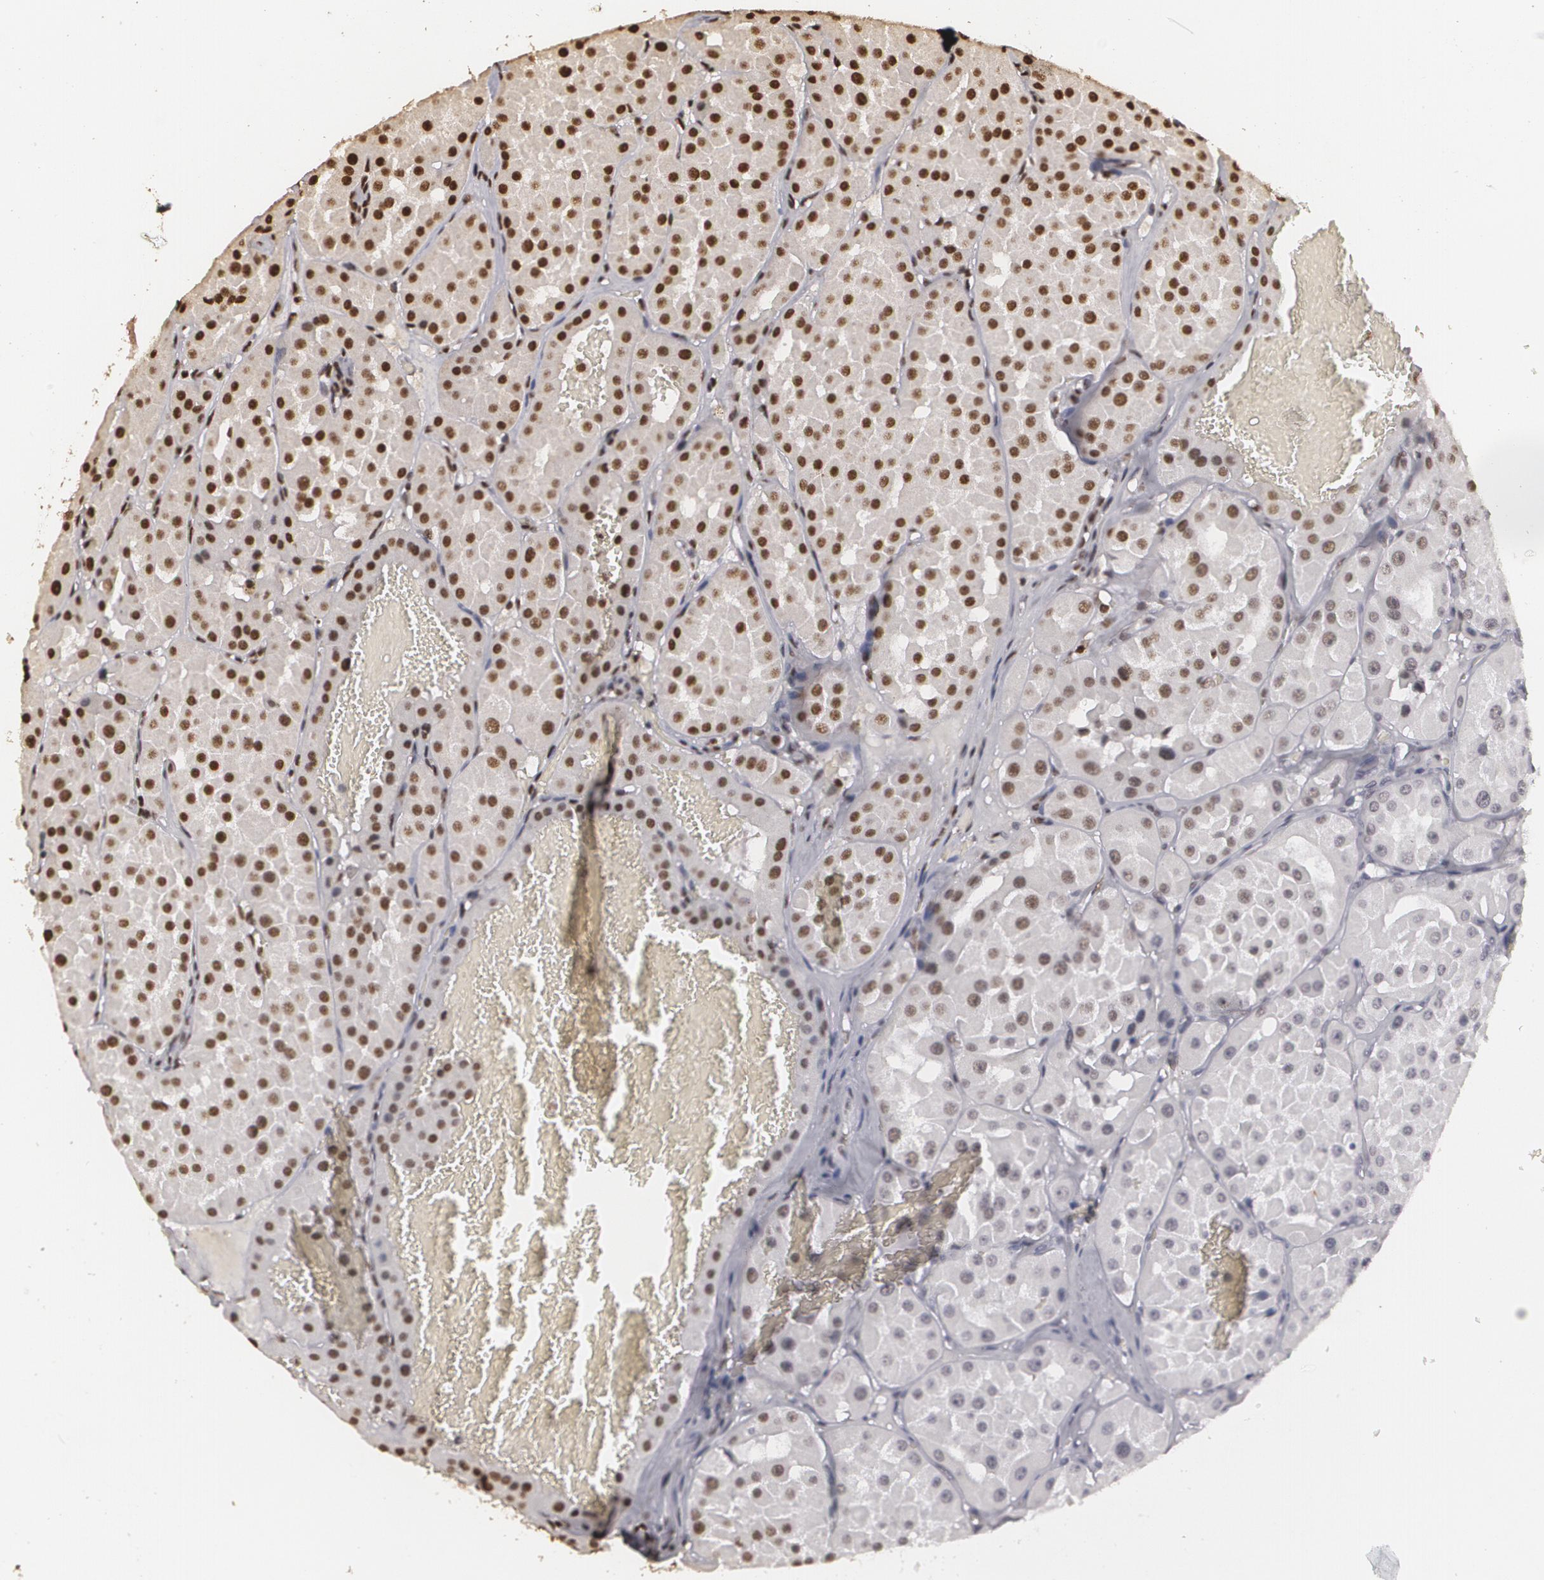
{"staining": {"intensity": "strong", "quantity": ">75%", "location": "cytoplasmic/membranous,nuclear"}, "tissue": "renal cancer", "cell_type": "Tumor cells", "image_type": "cancer", "snomed": [{"axis": "morphology", "description": "Adenocarcinoma, uncertain malignant potential"}, {"axis": "topography", "description": "Kidney"}], "caption": "A high-resolution photomicrograph shows immunohistochemistry staining of renal cancer (adenocarcinoma,  uncertain malignant potential), which displays strong cytoplasmic/membranous and nuclear positivity in about >75% of tumor cells. The staining was performed using DAB to visualize the protein expression in brown, while the nuclei were stained in blue with hematoxylin (Magnification: 20x).", "gene": "RCOR1", "patient": {"sex": "male", "age": 63}}